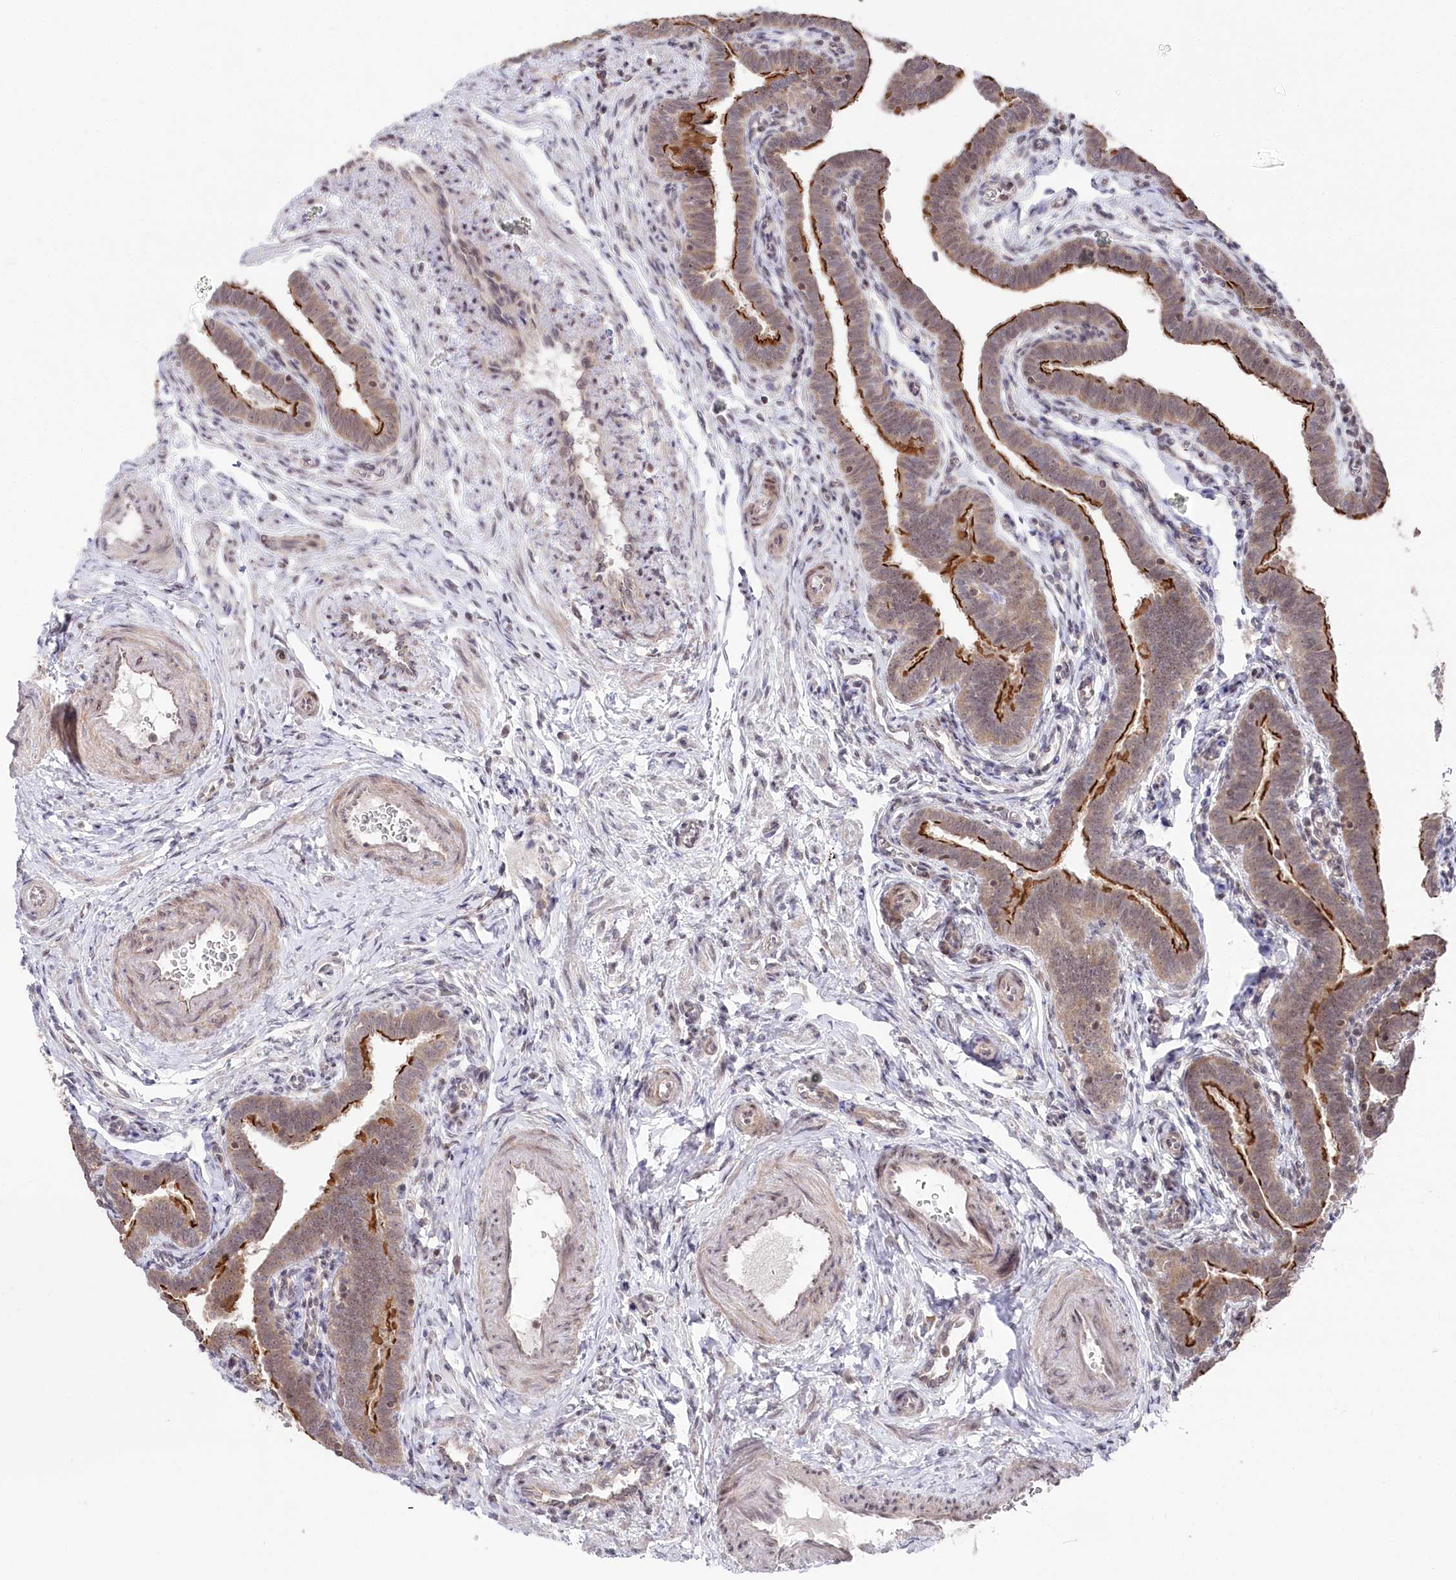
{"staining": {"intensity": "strong", "quantity": "25%-75%", "location": "cytoplasmic/membranous,nuclear"}, "tissue": "fallopian tube", "cell_type": "Glandular cells", "image_type": "normal", "snomed": [{"axis": "morphology", "description": "Normal tissue, NOS"}, {"axis": "topography", "description": "Fallopian tube"}], "caption": "Fallopian tube stained for a protein (brown) reveals strong cytoplasmic/membranous,nuclear positive staining in approximately 25%-75% of glandular cells.", "gene": "CGGBP1", "patient": {"sex": "female", "age": 36}}